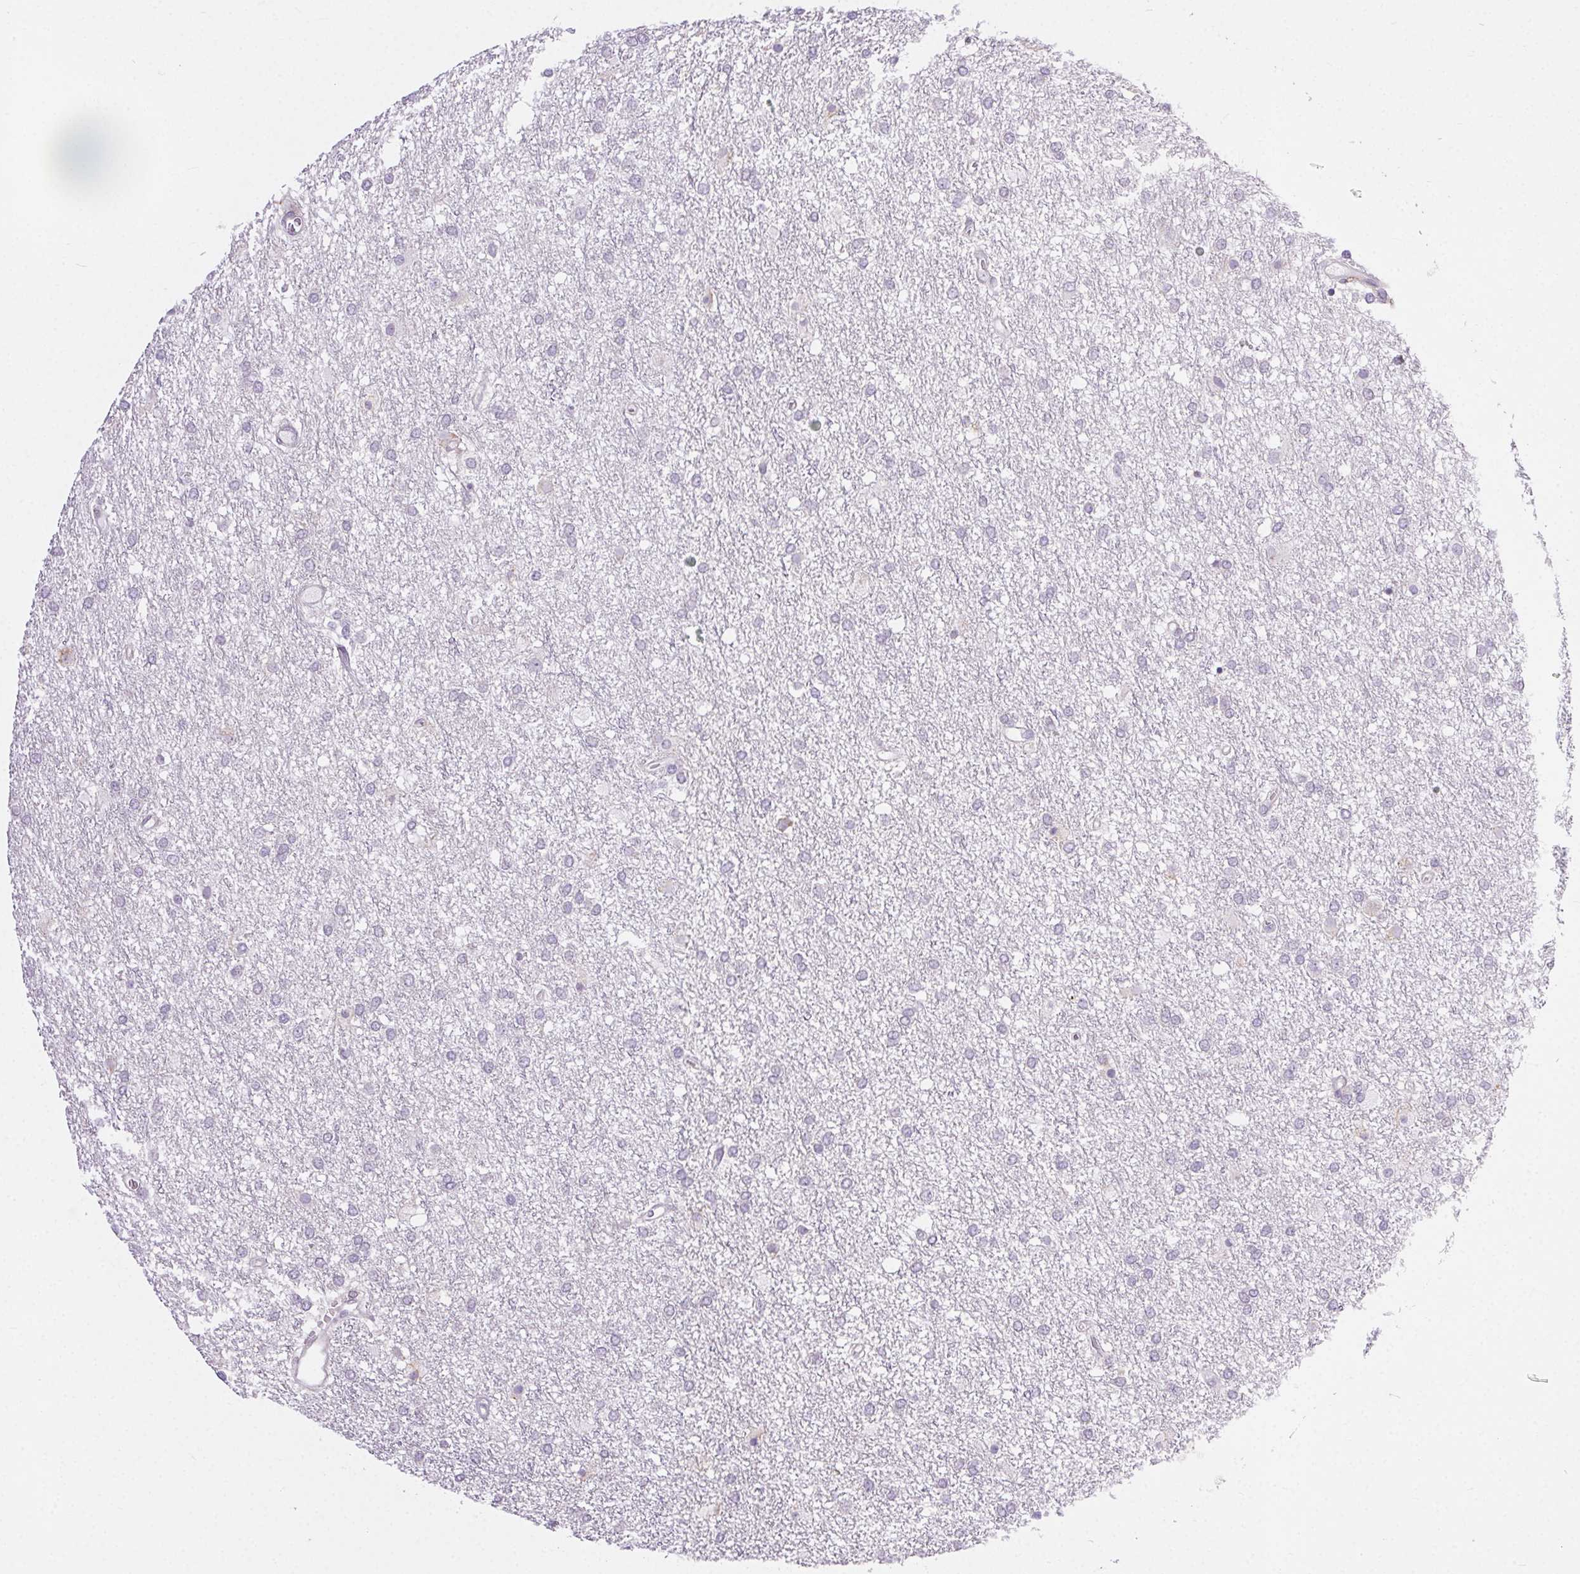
{"staining": {"intensity": "negative", "quantity": "none", "location": "none"}, "tissue": "glioma", "cell_type": "Tumor cells", "image_type": "cancer", "snomed": [{"axis": "morphology", "description": "Glioma, malignant, High grade"}, {"axis": "topography", "description": "Brain"}], "caption": "An immunohistochemistry photomicrograph of glioma is shown. There is no staining in tumor cells of glioma.", "gene": "SNX31", "patient": {"sex": "female", "age": 61}}